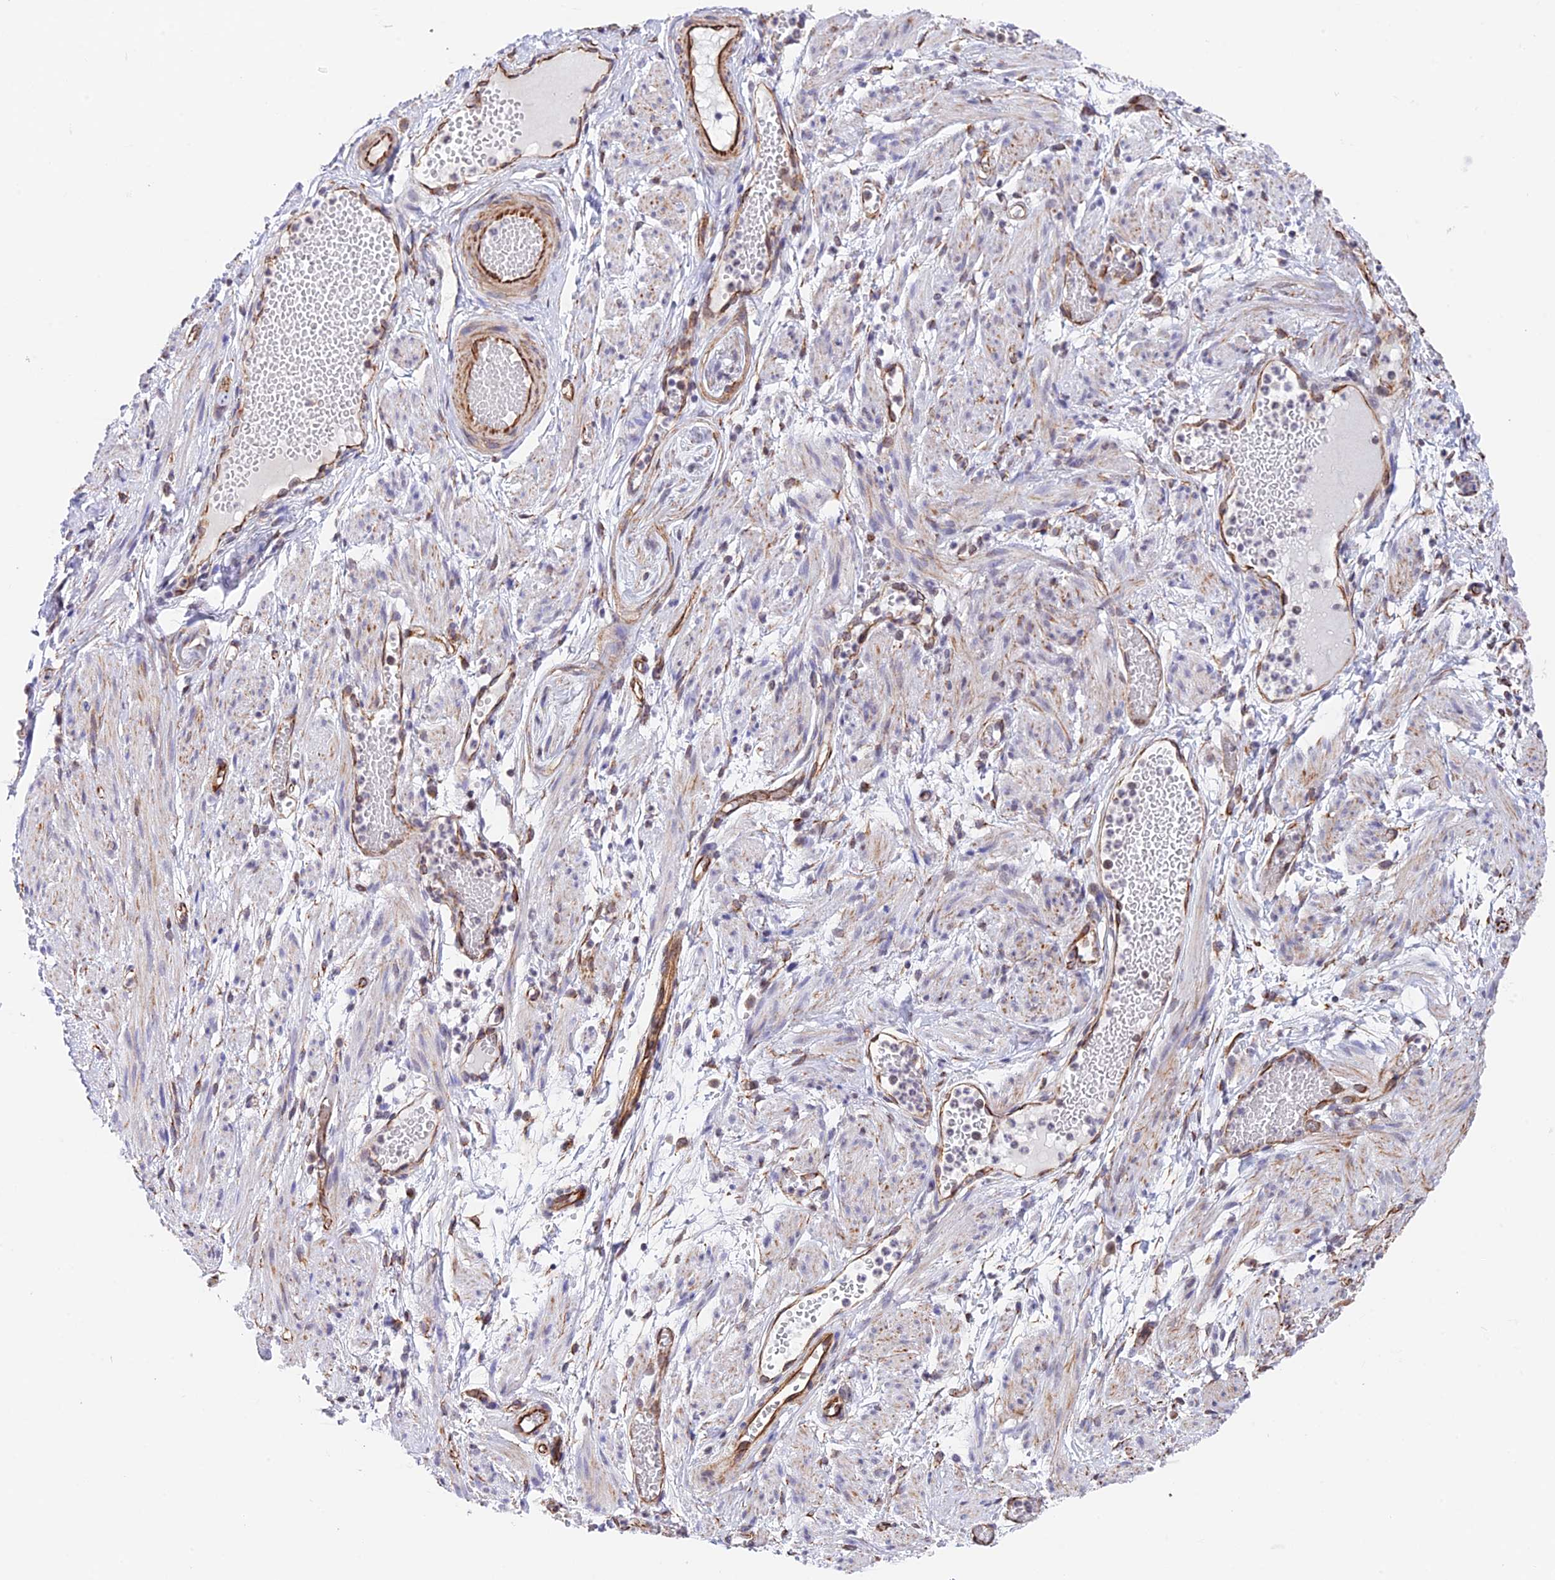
{"staining": {"intensity": "weak", "quantity": ">75%", "location": "cytoplasmic/membranous"}, "tissue": "adipose tissue", "cell_type": "Adipocytes", "image_type": "normal", "snomed": [{"axis": "morphology", "description": "Normal tissue, NOS"}, {"axis": "topography", "description": "Smooth muscle"}, {"axis": "topography", "description": "Peripheral nerve tissue"}], "caption": "Weak cytoplasmic/membranous expression for a protein is seen in about >75% of adipocytes of benign adipose tissue using immunohistochemistry.", "gene": "ZNF652", "patient": {"sex": "female", "age": 39}}